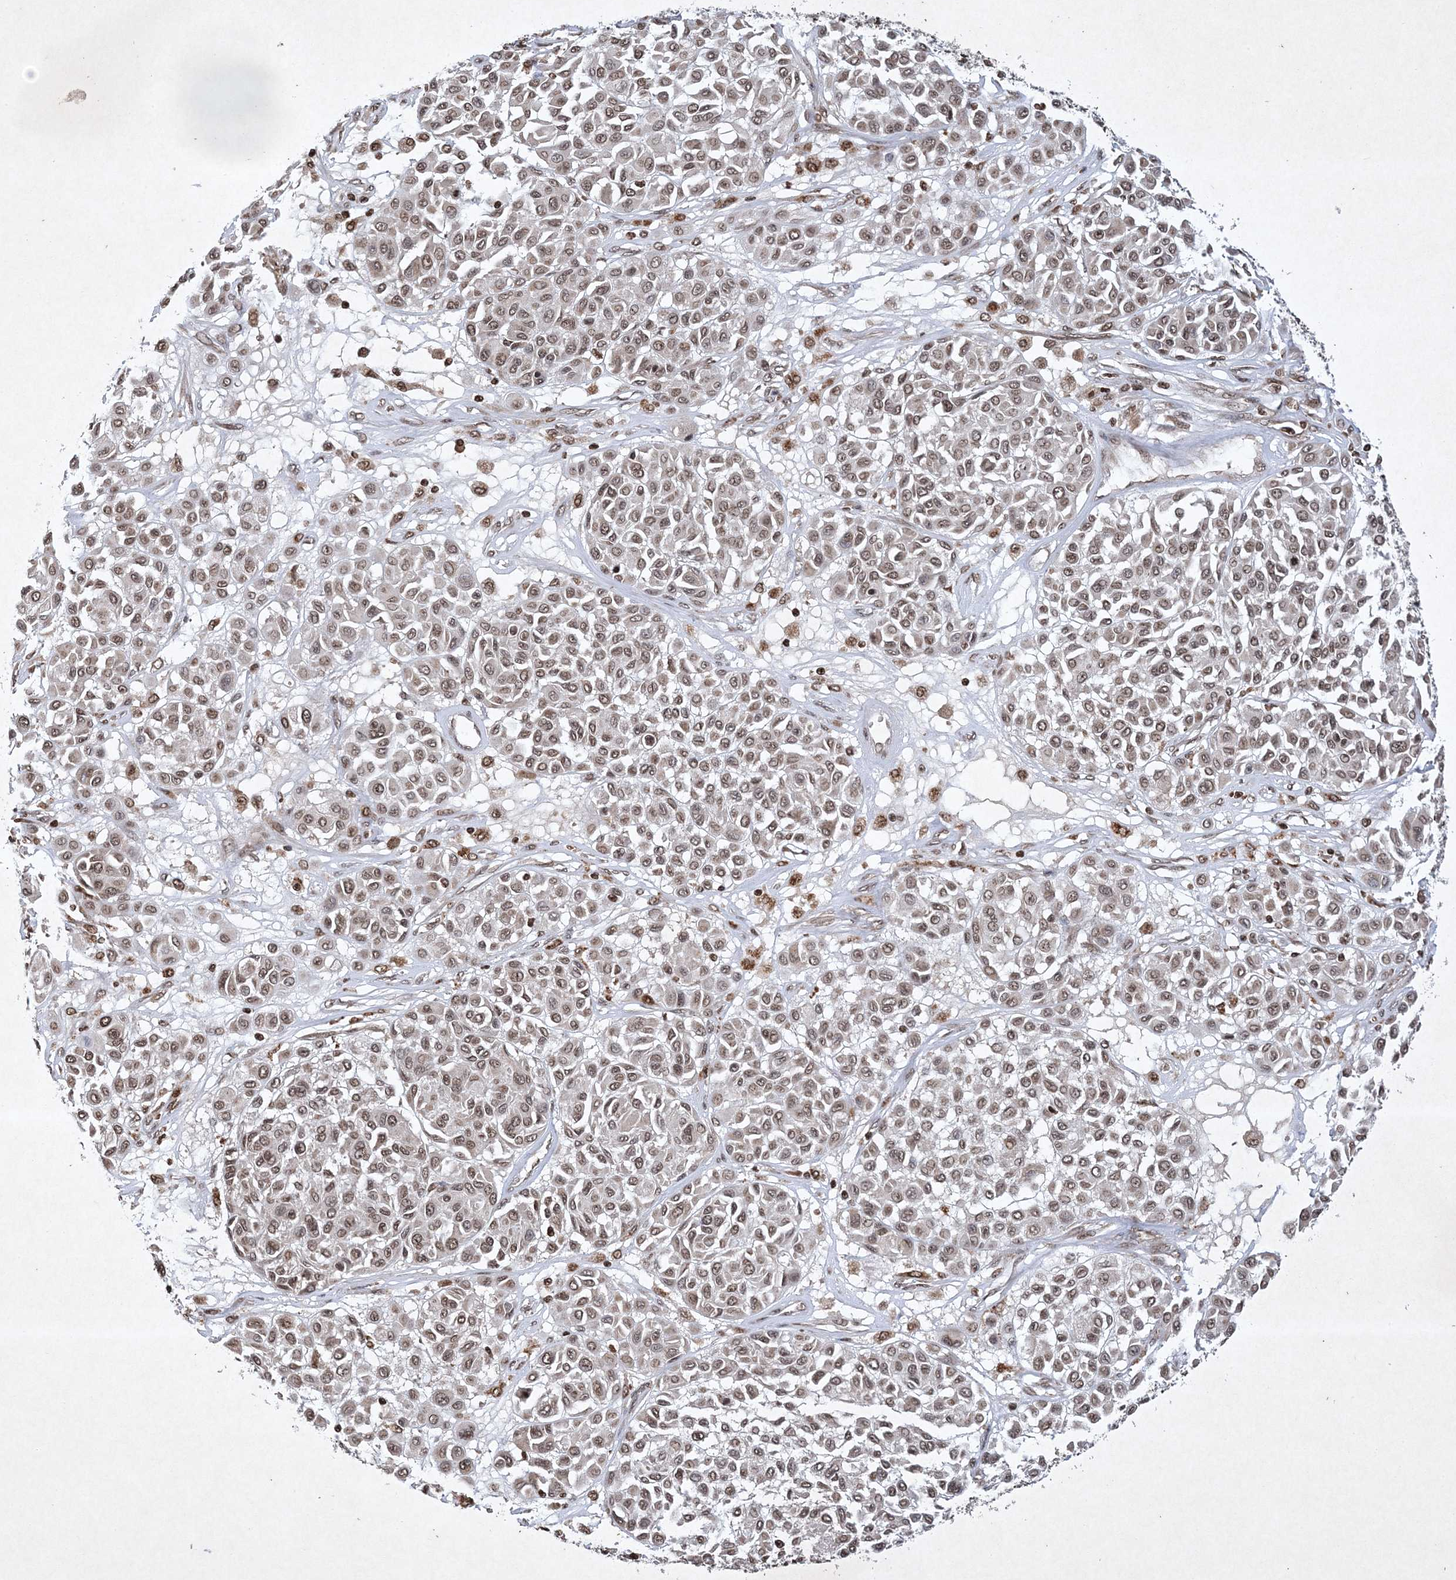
{"staining": {"intensity": "weak", "quantity": "25%-75%", "location": "nuclear"}, "tissue": "melanoma", "cell_type": "Tumor cells", "image_type": "cancer", "snomed": [{"axis": "morphology", "description": "Malignant melanoma, Metastatic site"}, {"axis": "topography", "description": "Soft tissue"}], "caption": "DAB immunohistochemical staining of melanoma reveals weak nuclear protein positivity in approximately 25%-75% of tumor cells.", "gene": "NEDD9", "patient": {"sex": "male", "age": 41}}